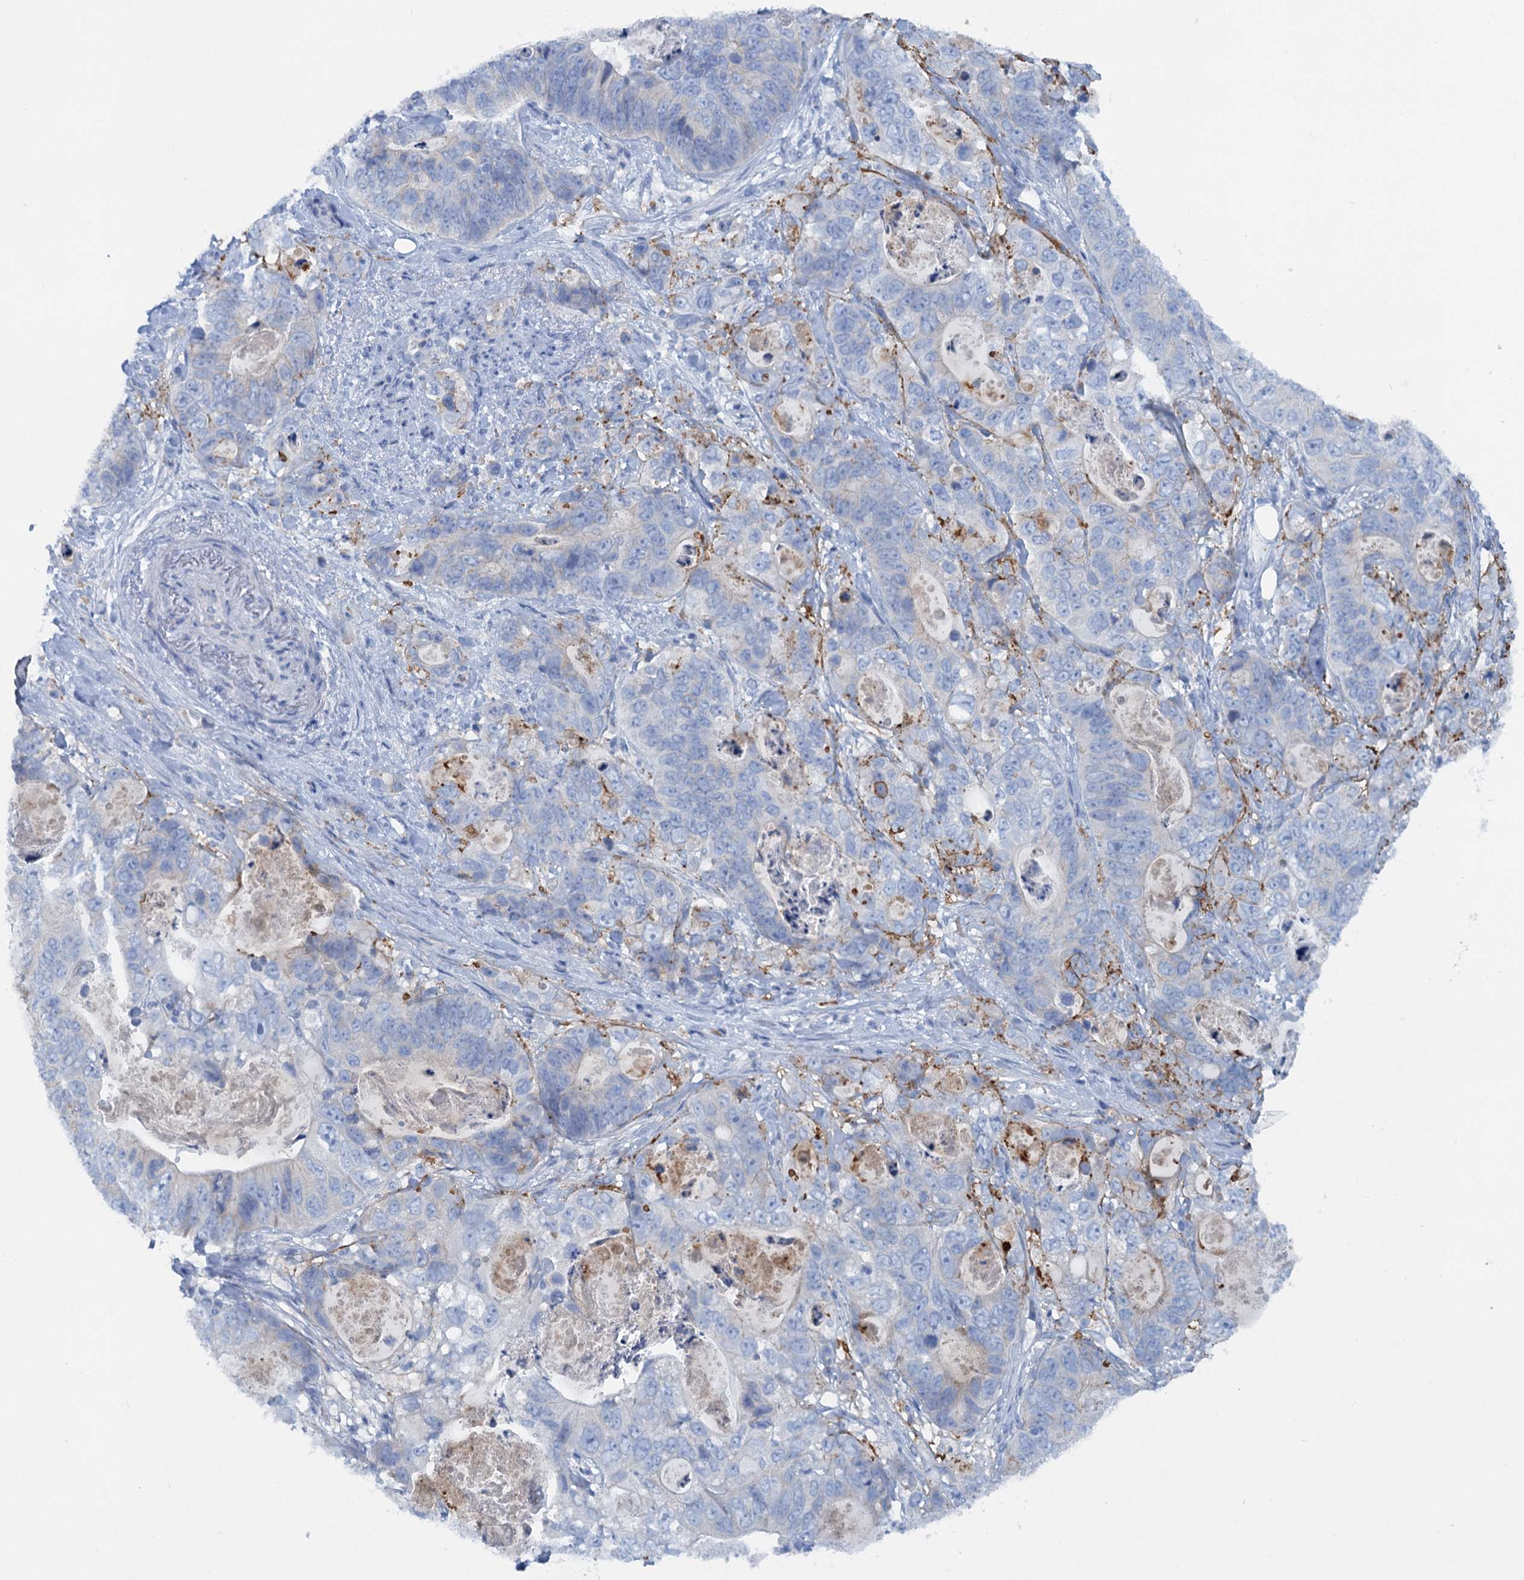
{"staining": {"intensity": "negative", "quantity": "none", "location": "none"}, "tissue": "stomach cancer", "cell_type": "Tumor cells", "image_type": "cancer", "snomed": [{"axis": "morphology", "description": "Normal tissue, NOS"}, {"axis": "morphology", "description": "Adenocarcinoma, NOS"}, {"axis": "topography", "description": "Stomach"}], "caption": "Tumor cells are negative for brown protein staining in adenocarcinoma (stomach).", "gene": "MYADML2", "patient": {"sex": "female", "age": 89}}